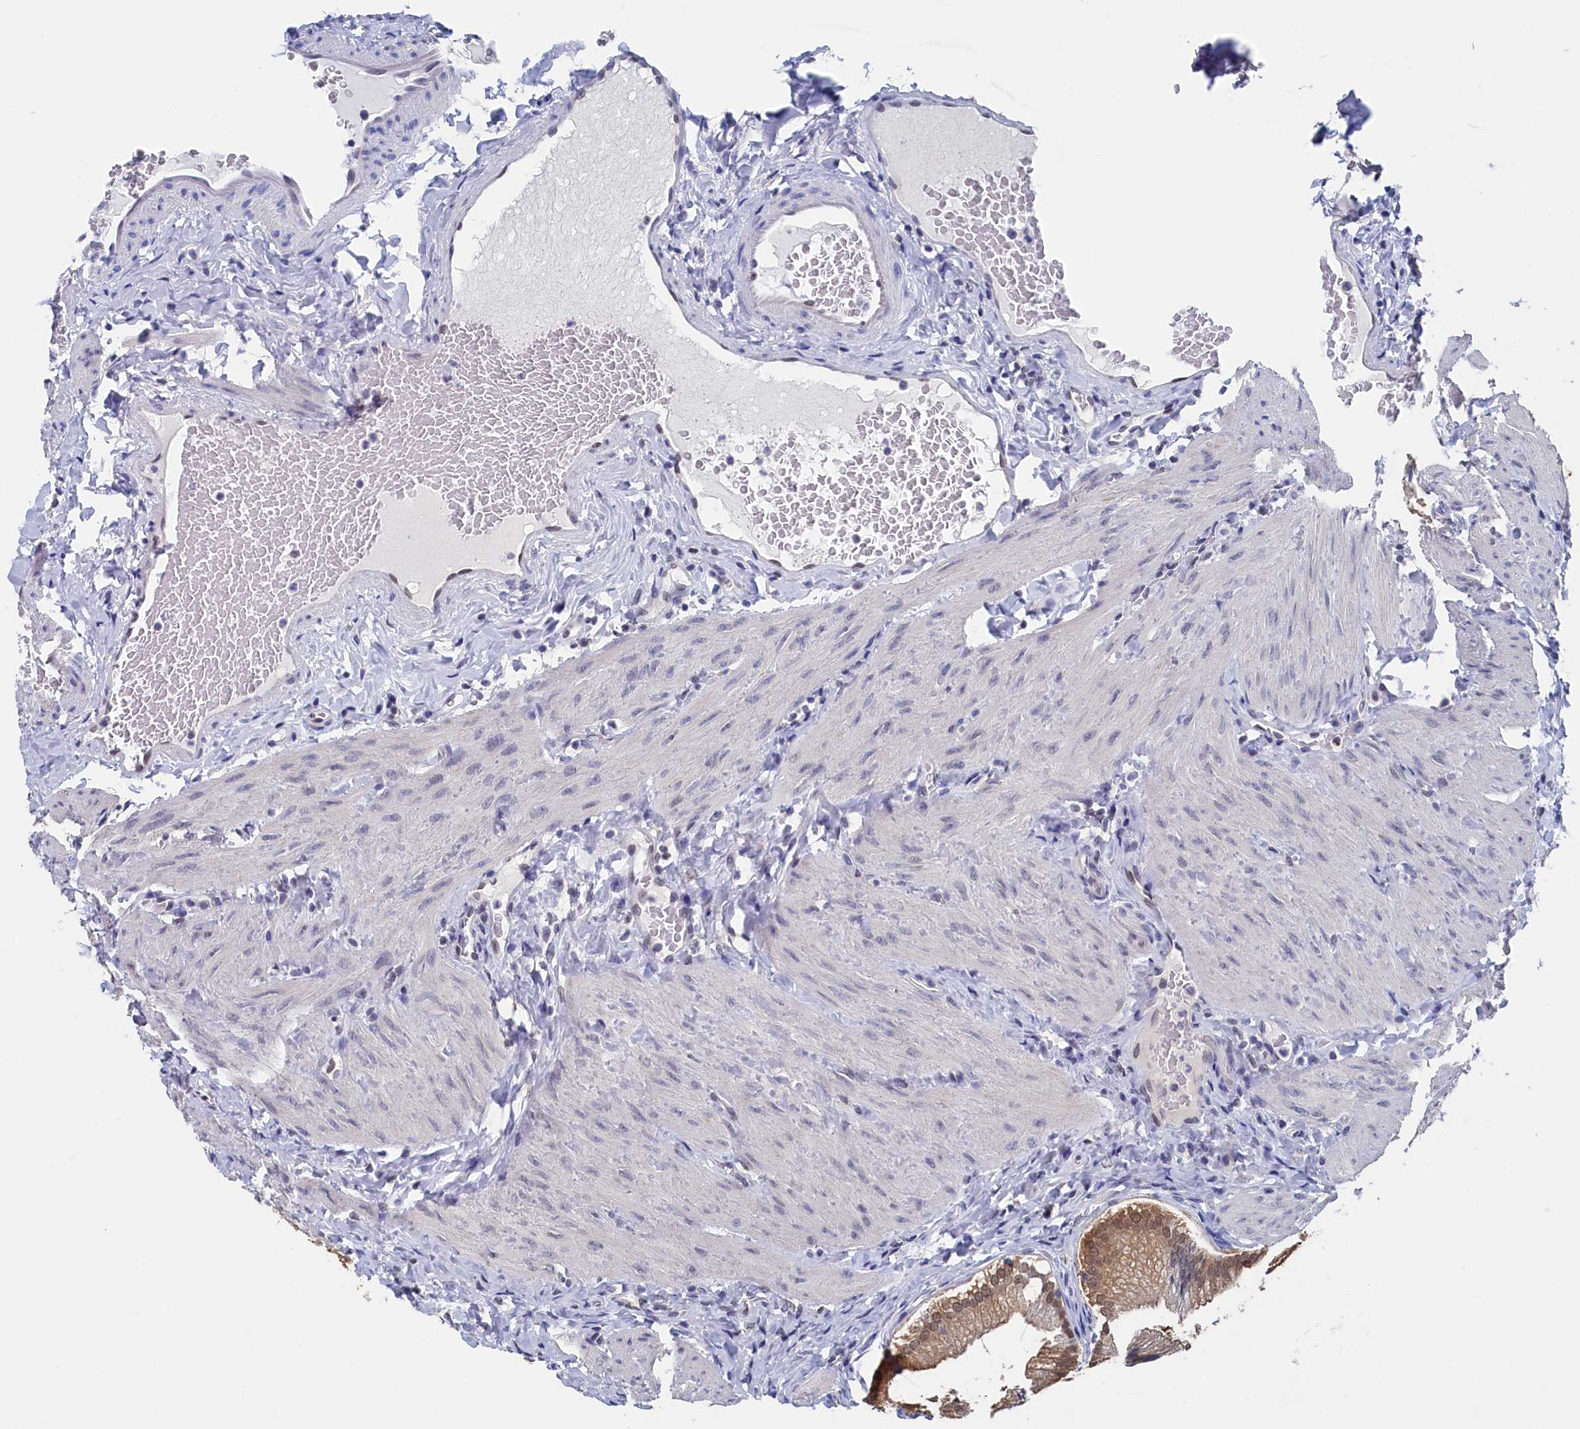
{"staining": {"intensity": "moderate", "quantity": ">75%", "location": "cytoplasmic/membranous,nuclear"}, "tissue": "gallbladder", "cell_type": "Glandular cells", "image_type": "normal", "snomed": [{"axis": "morphology", "description": "Normal tissue, NOS"}, {"axis": "topography", "description": "Gallbladder"}], "caption": "Immunohistochemistry (IHC) of unremarkable gallbladder exhibits medium levels of moderate cytoplasmic/membranous,nuclear positivity in about >75% of glandular cells. Nuclei are stained in blue.", "gene": "C11orf54", "patient": {"sex": "female", "age": 30}}